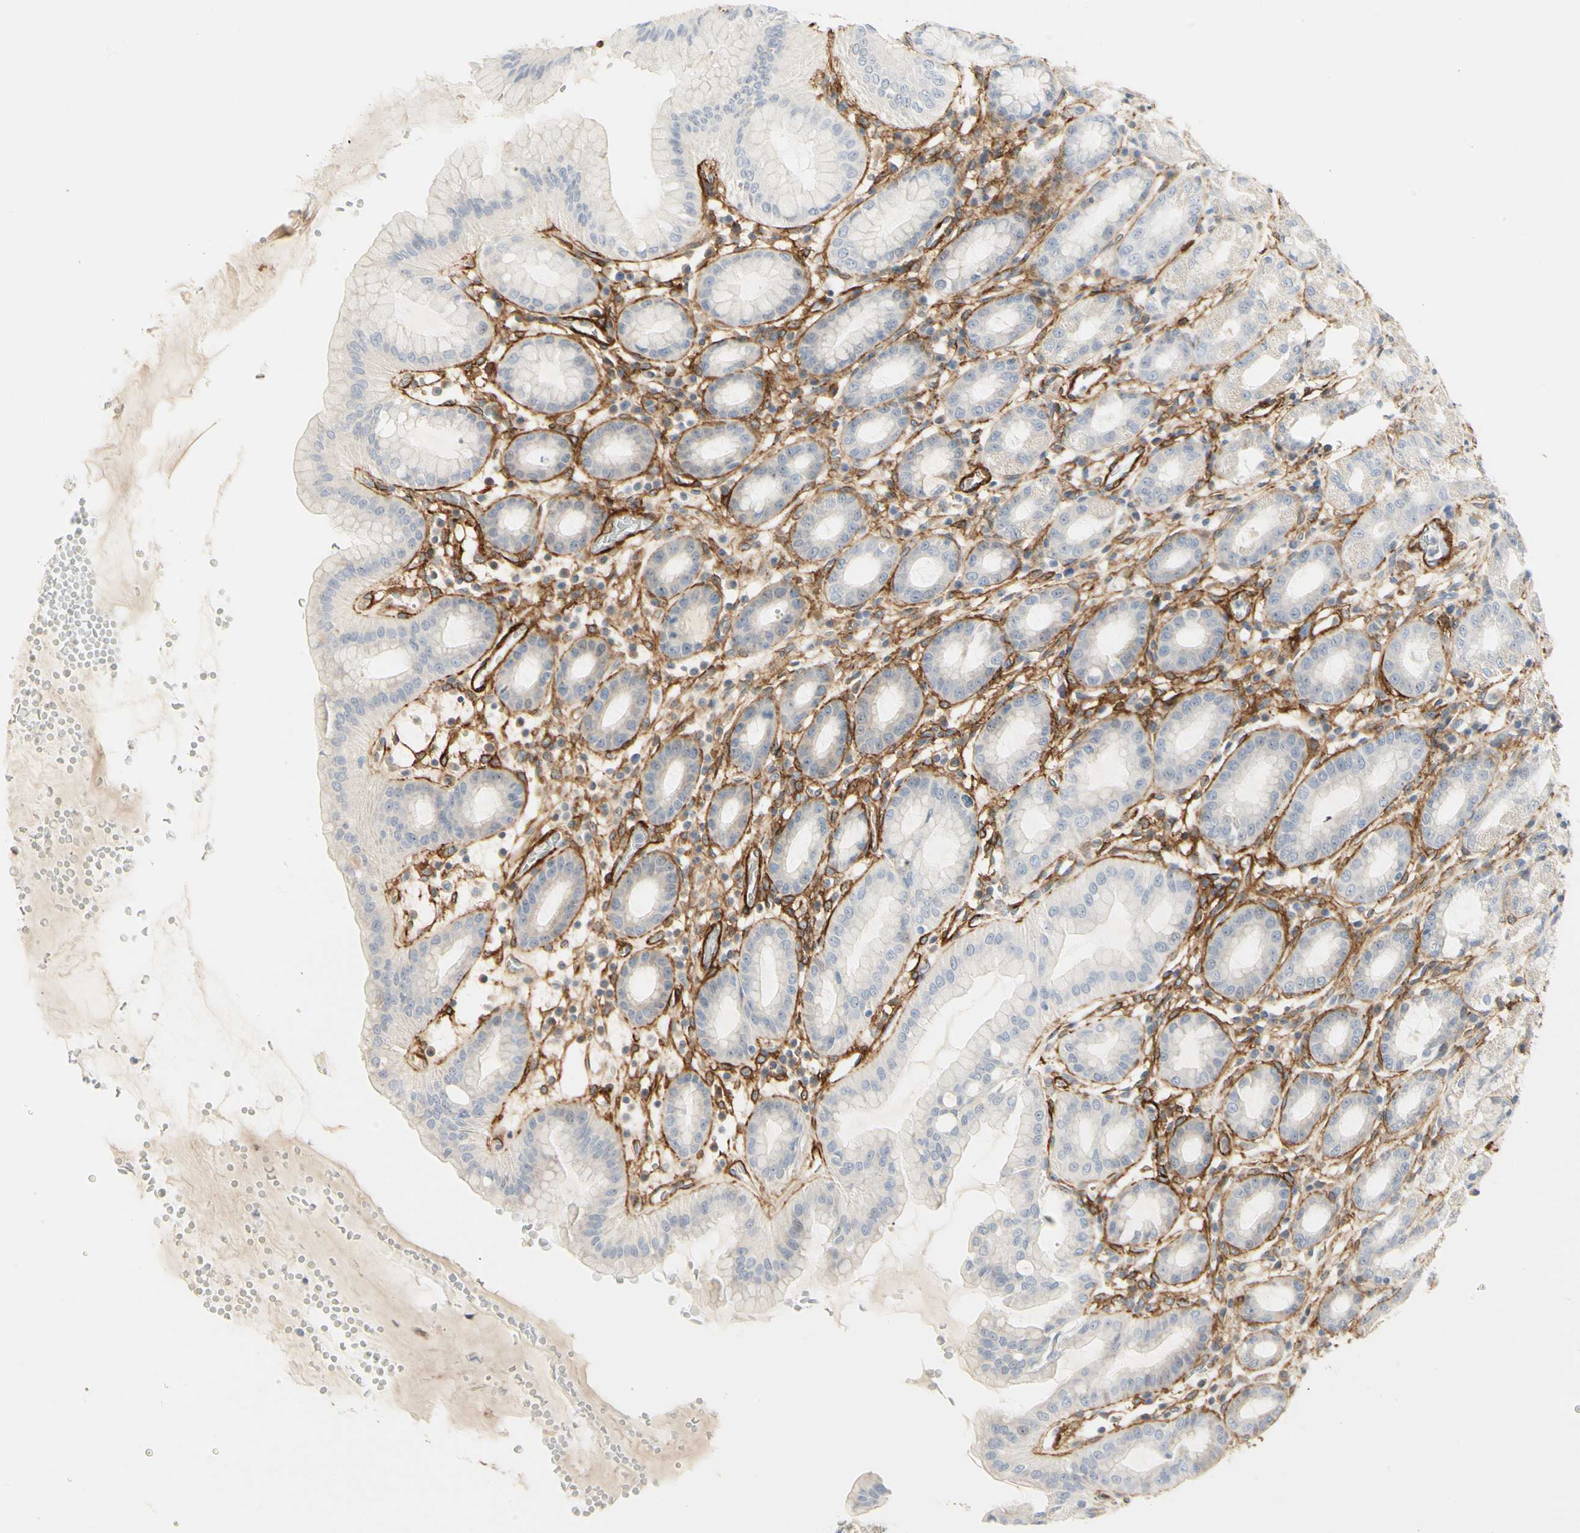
{"staining": {"intensity": "negative", "quantity": "none", "location": "none"}, "tissue": "stomach", "cell_type": "Glandular cells", "image_type": "normal", "snomed": [{"axis": "morphology", "description": "Normal tissue, NOS"}, {"axis": "topography", "description": "Stomach, upper"}], "caption": "Stomach stained for a protein using IHC reveals no staining glandular cells.", "gene": "GGT5", "patient": {"sex": "male", "age": 68}}